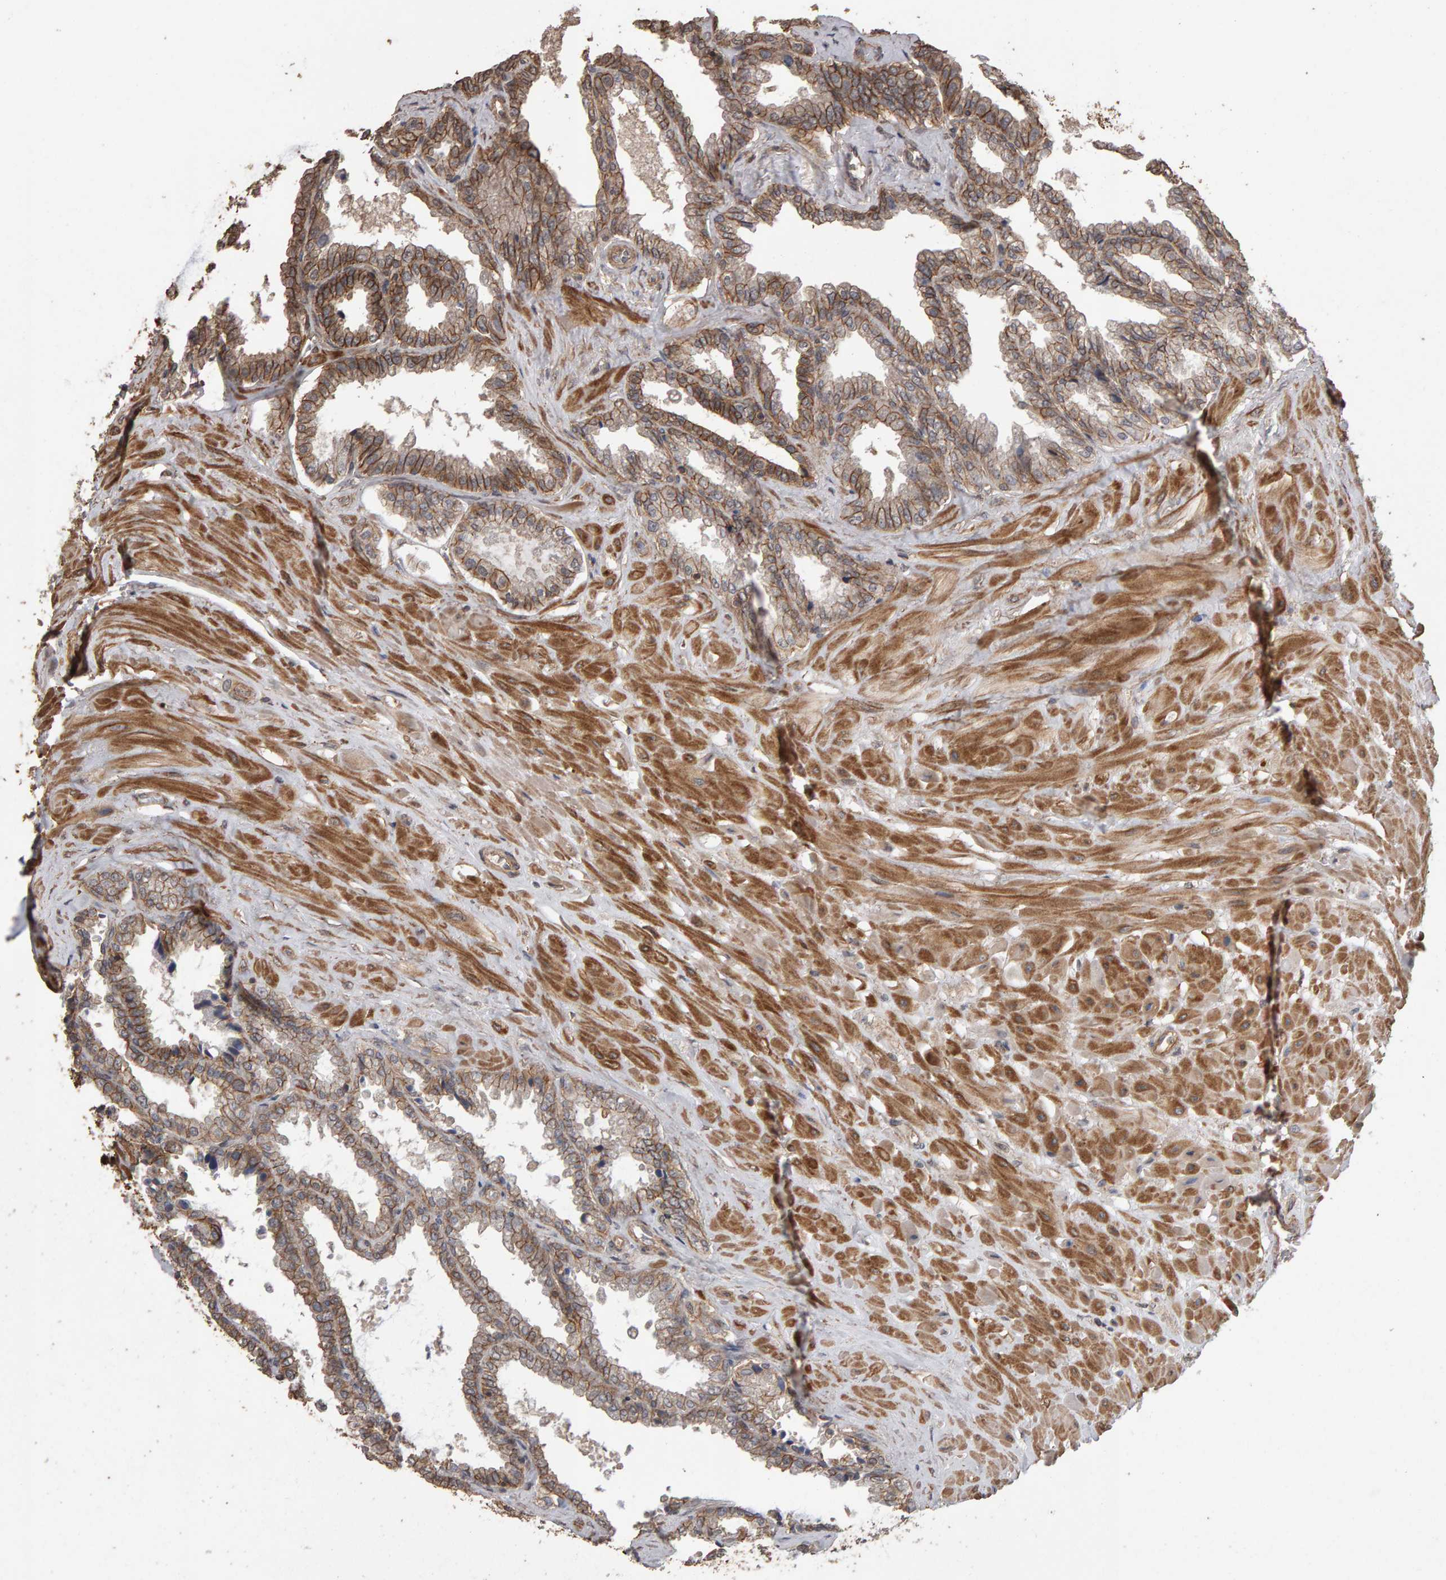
{"staining": {"intensity": "moderate", "quantity": "25%-75%", "location": "cytoplasmic/membranous"}, "tissue": "seminal vesicle", "cell_type": "Glandular cells", "image_type": "normal", "snomed": [{"axis": "morphology", "description": "Normal tissue, NOS"}, {"axis": "topography", "description": "Seminal veicle"}], "caption": "The micrograph displays immunohistochemical staining of unremarkable seminal vesicle. There is moderate cytoplasmic/membranous staining is present in about 25%-75% of glandular cells. The protein is shown in brown color, while the nuclei are stained blue.", "gene": "SCRIB", "patient": {"sex": "male", "age": 46}}